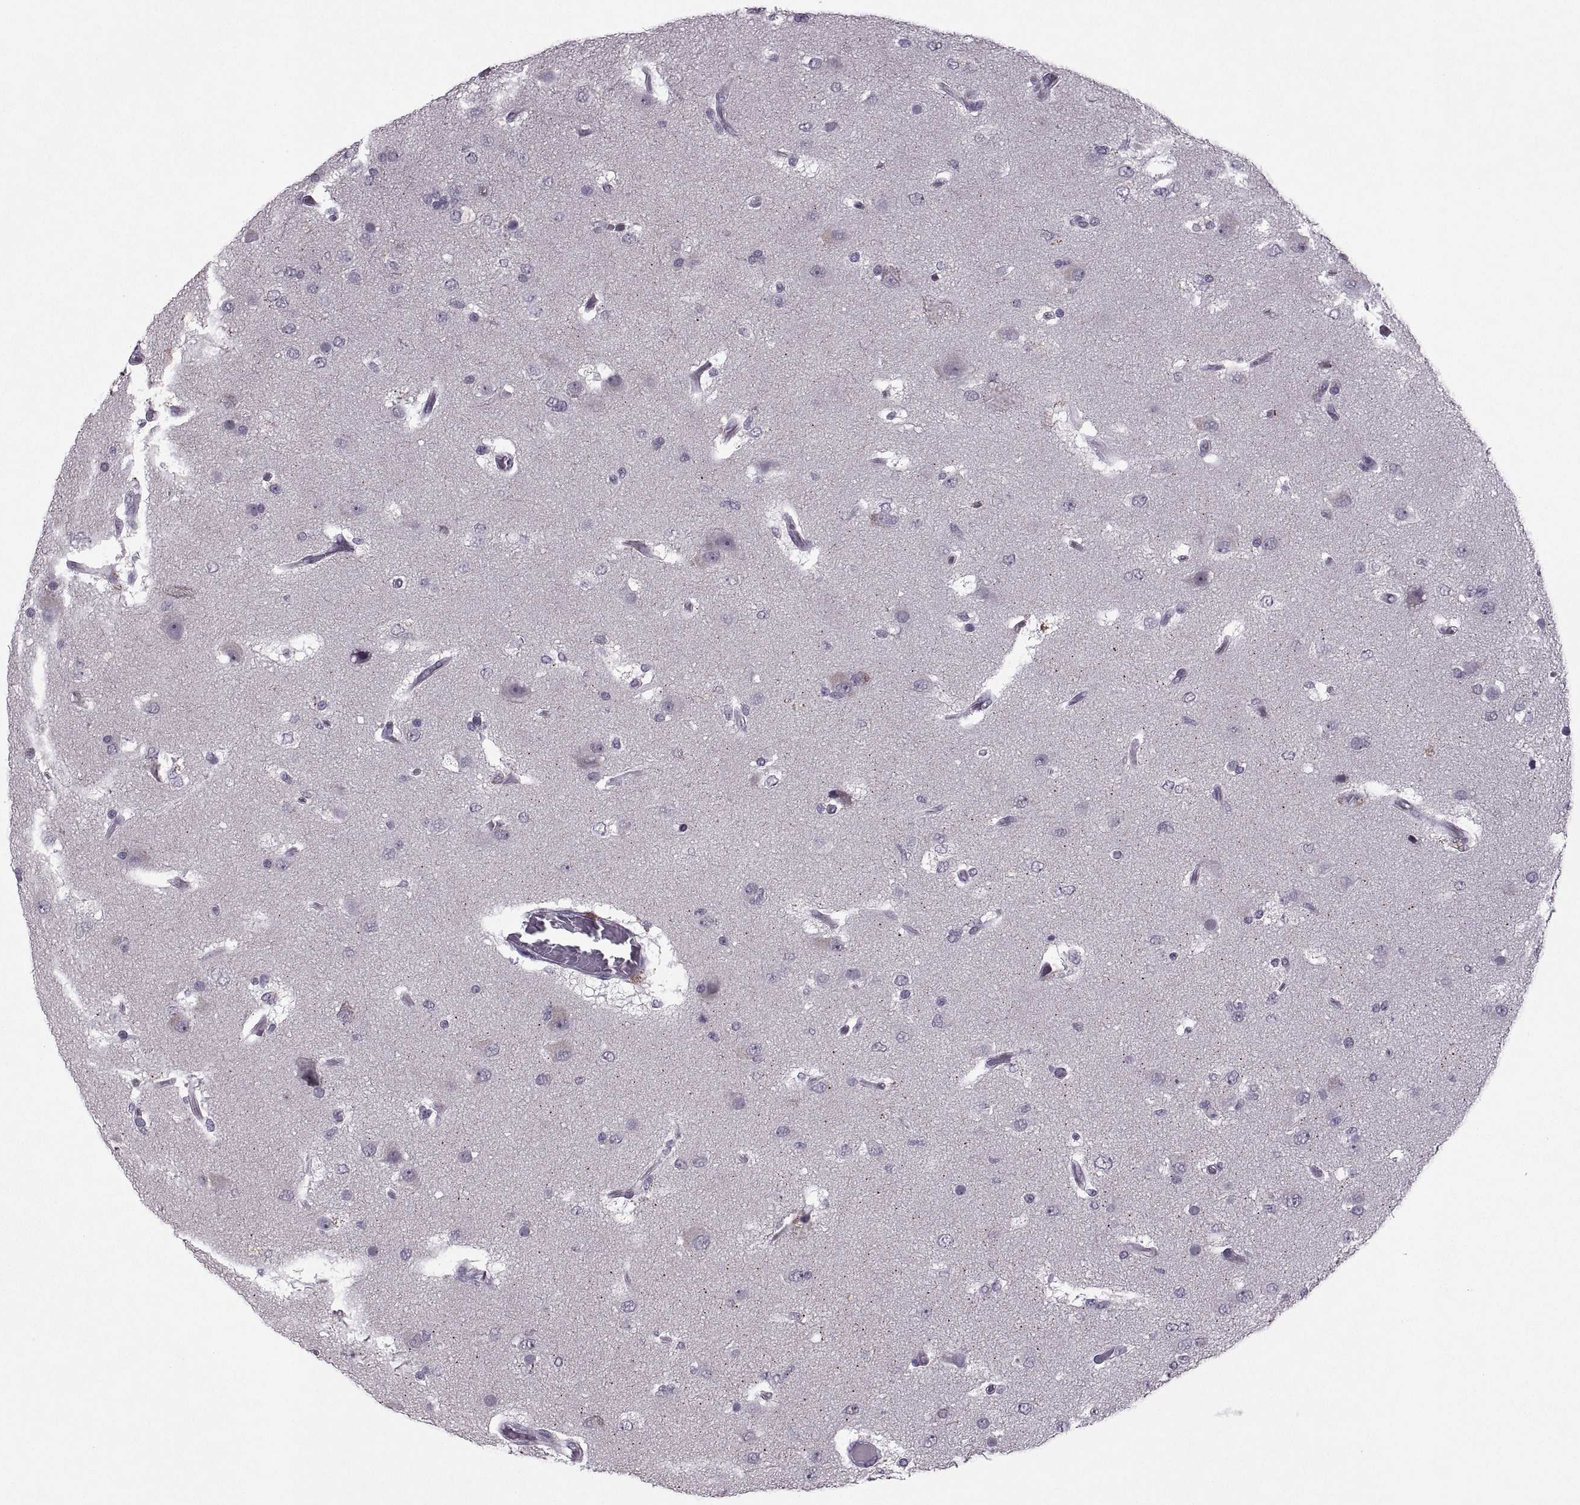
{"staining": {"intensity": "negative", "quantity": "none", "location": "none"}, "tissue": "glioma", "cell_type": "Tumor cells", "image_type": "cancer", "snomed": [{"axis": "morphology", "description": "Glioma, malignant, High grade"}, {"axis": "topography", "description": "Brain"}], "caption": "DAB immunohistochemical staining of human glioma reveals no significant positivity in tumor cells.", "gene": "MGAT4D", "patient": {"sex": "female", "age": 63}}